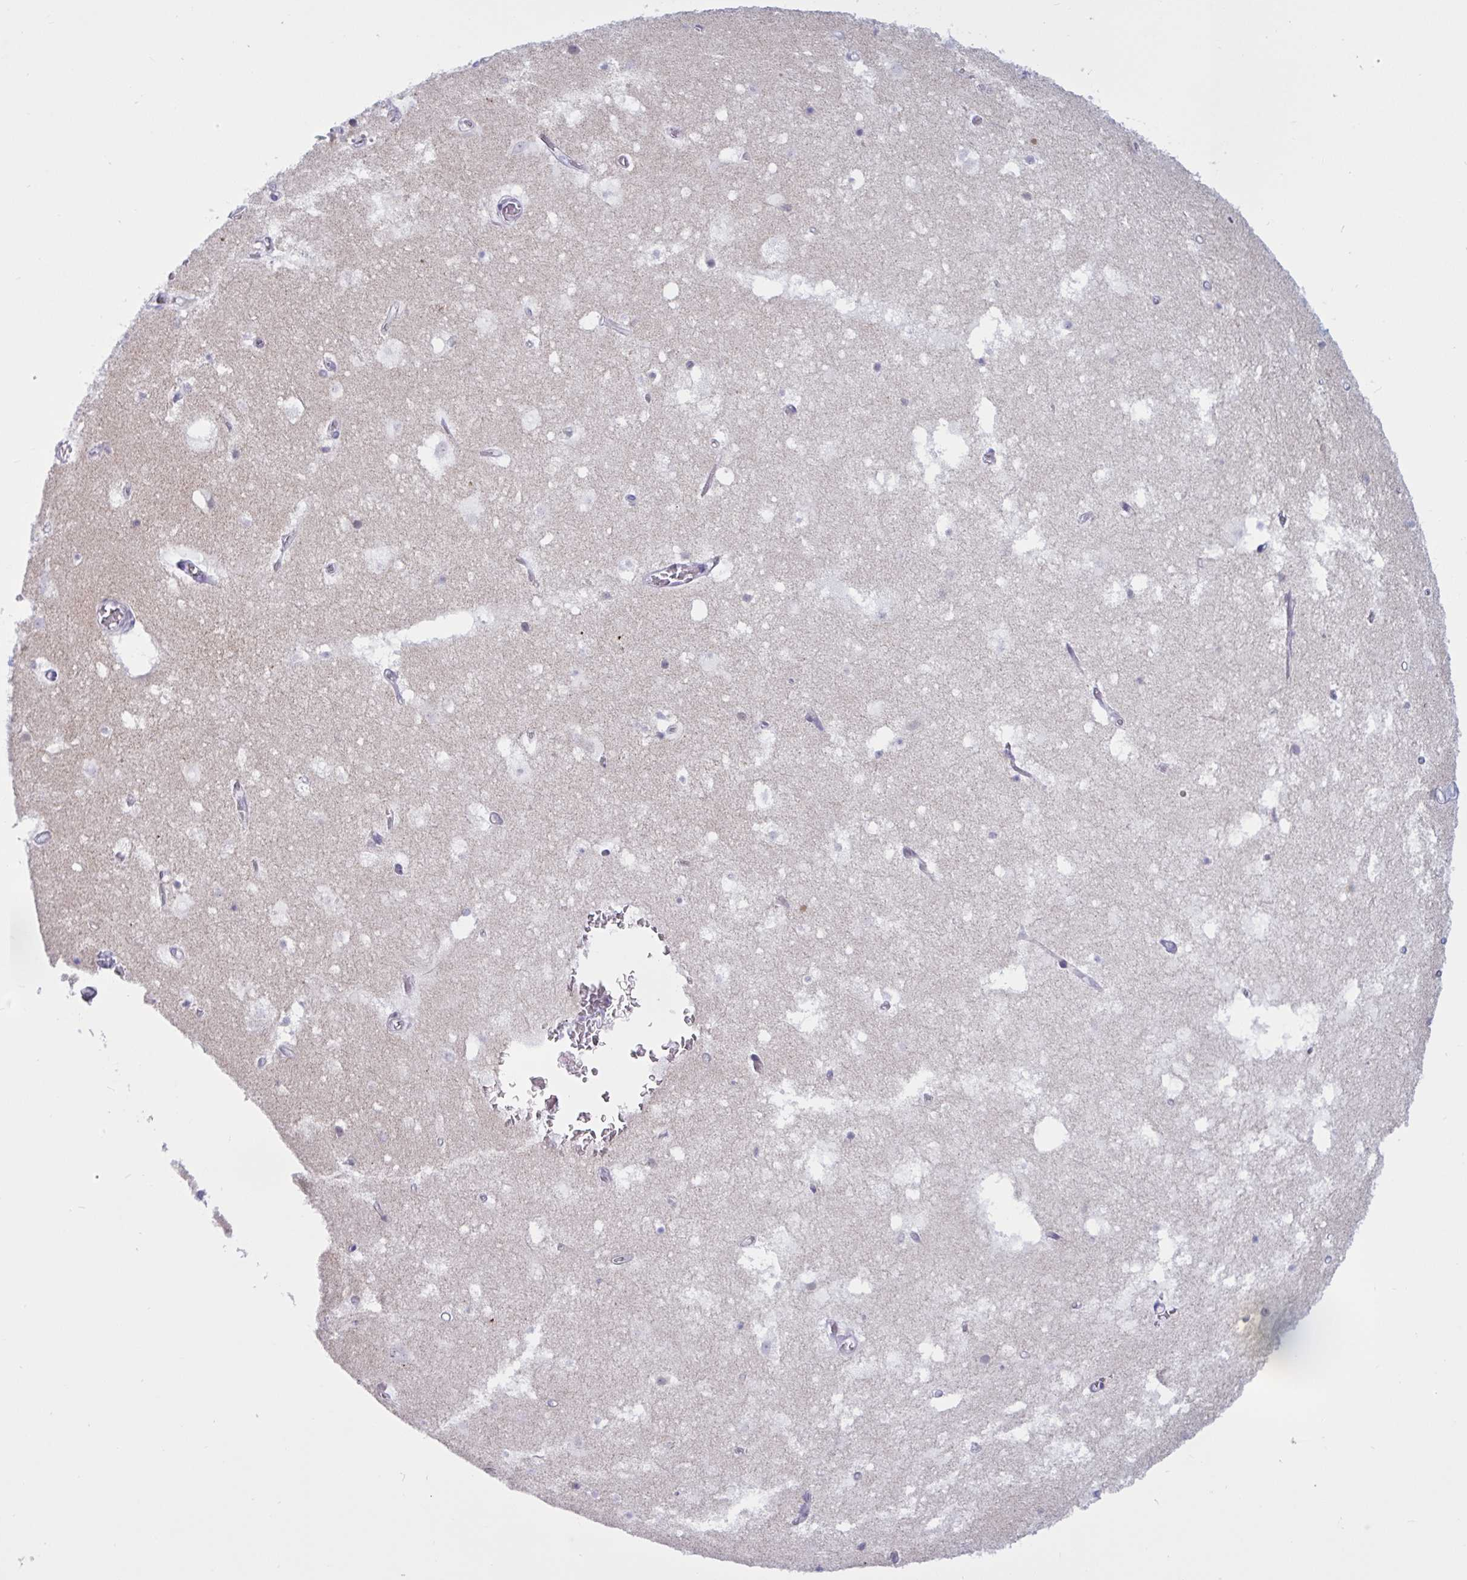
{"staining": {"intensity": "negative", "quantity": "none", "location": "none"}, "tissue": "hippocampus", "cell_type": "Glial cells", "image_type": "normal", "snomed": [{"axis": "morphology", "description": "Normal tissue, NOS"}, {"axis": "topography", "description": "Hippocampus"}], "caption": "IHC image of normal human hippocampus stained for a protein (brown), which shows no staining in glial cells. The staining is performed using DAB (3,3'-diaminobenzidine) brown chromogen with nuclei counter-stained in using hematoxylin.", "gene": "DOCK11", "patient": {"sex": "female", "age": 52}}